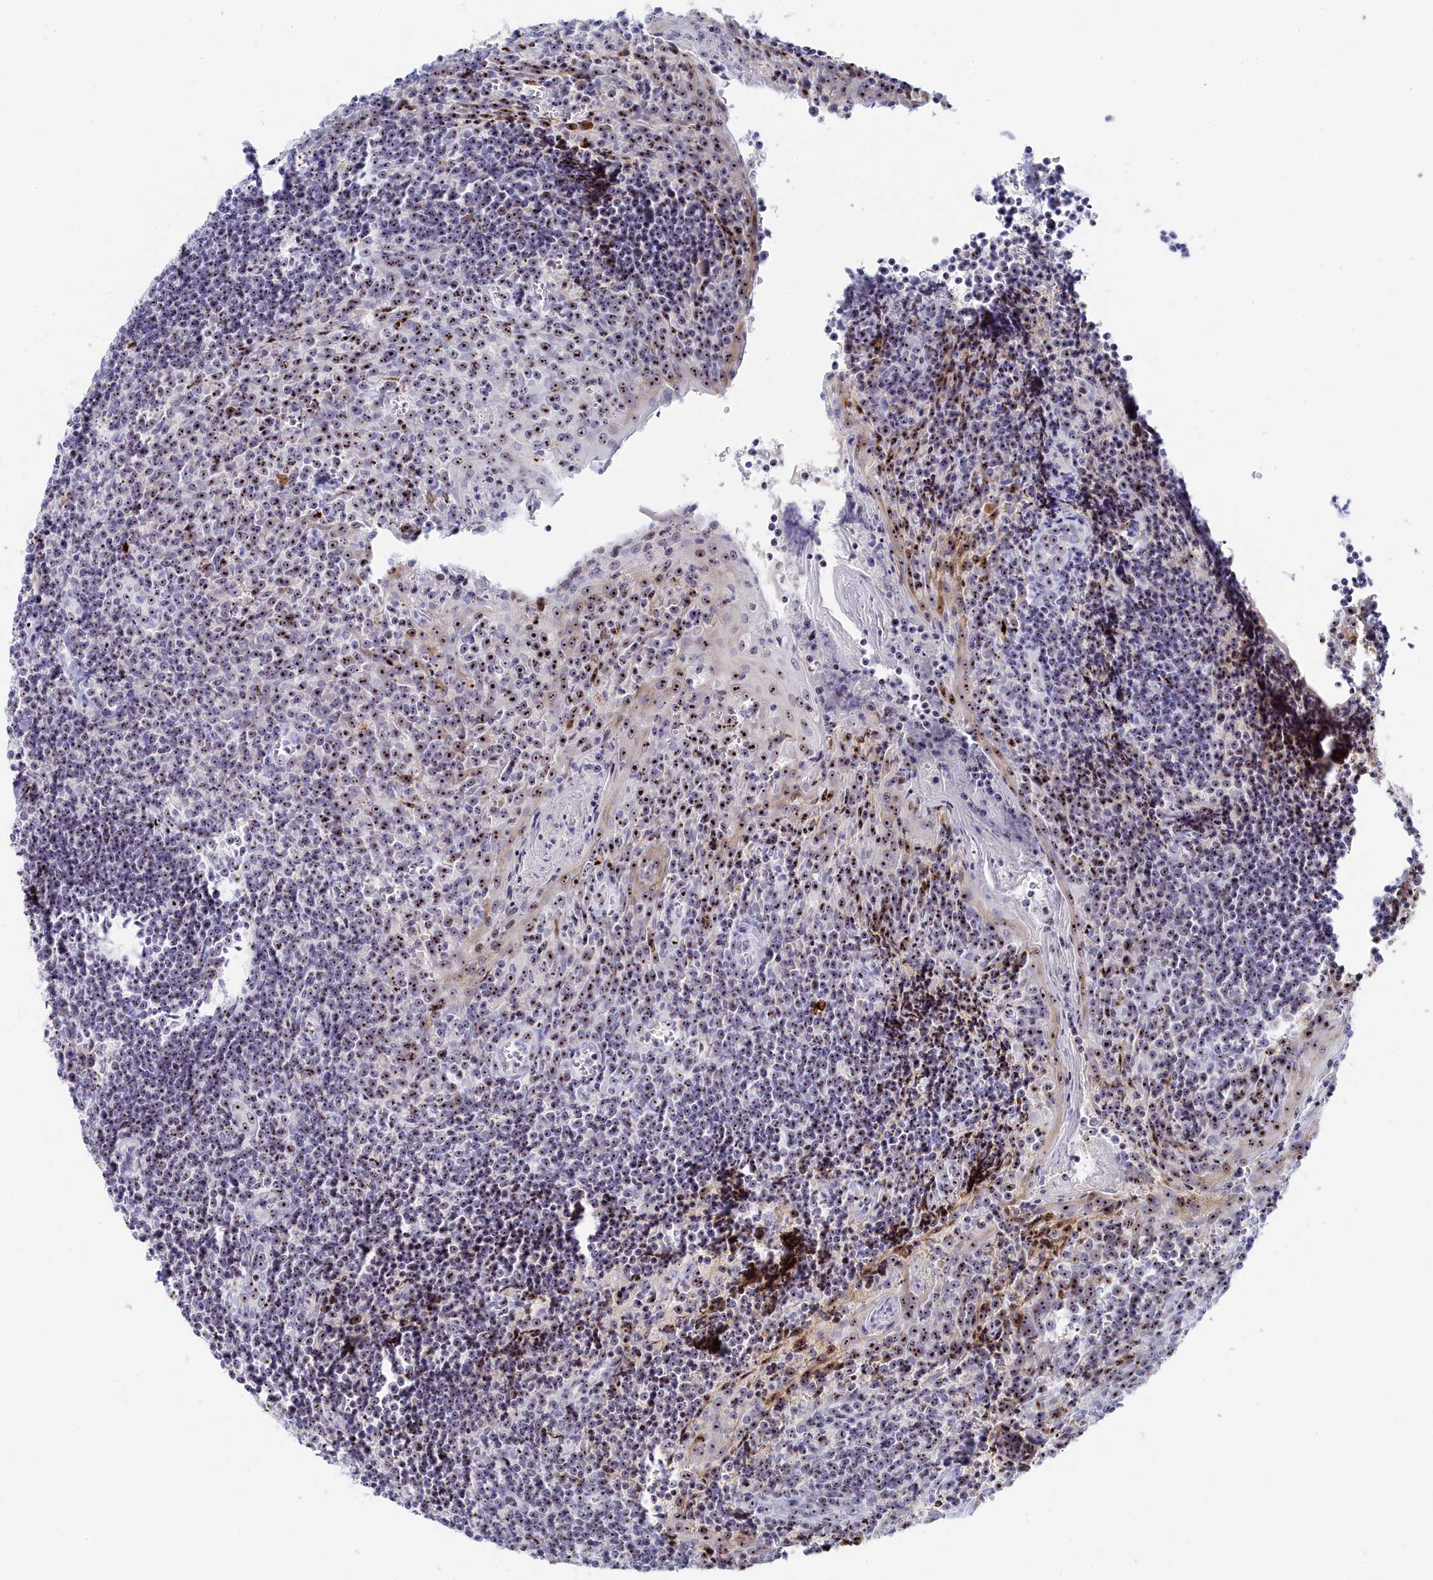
{"staining": {"intensity": "moderate", "quantity": "<25%", "location": "nuclear"}, "tissue": "tonsil", "cell_type": "Germinal center cells", "image_type": "normal", "snomed": [{"axis": "morphology", "description": "Normal tissue, NOS"}, {"axis": "topography", "description": "Tonsil"}], "caption": "Immunohistochemistry of unremarkable tonsil demonstrates low levels of moderate nuclear positivity in about <25% of germinal center cells. The staining was performed using DAB to visualize the protein expression in brown, while the nuclei were stained in blue with hematoxylin (Magnification: 20x).", "gene": "RSL1D1", "patient": {"sex": "male", "age": 27}}